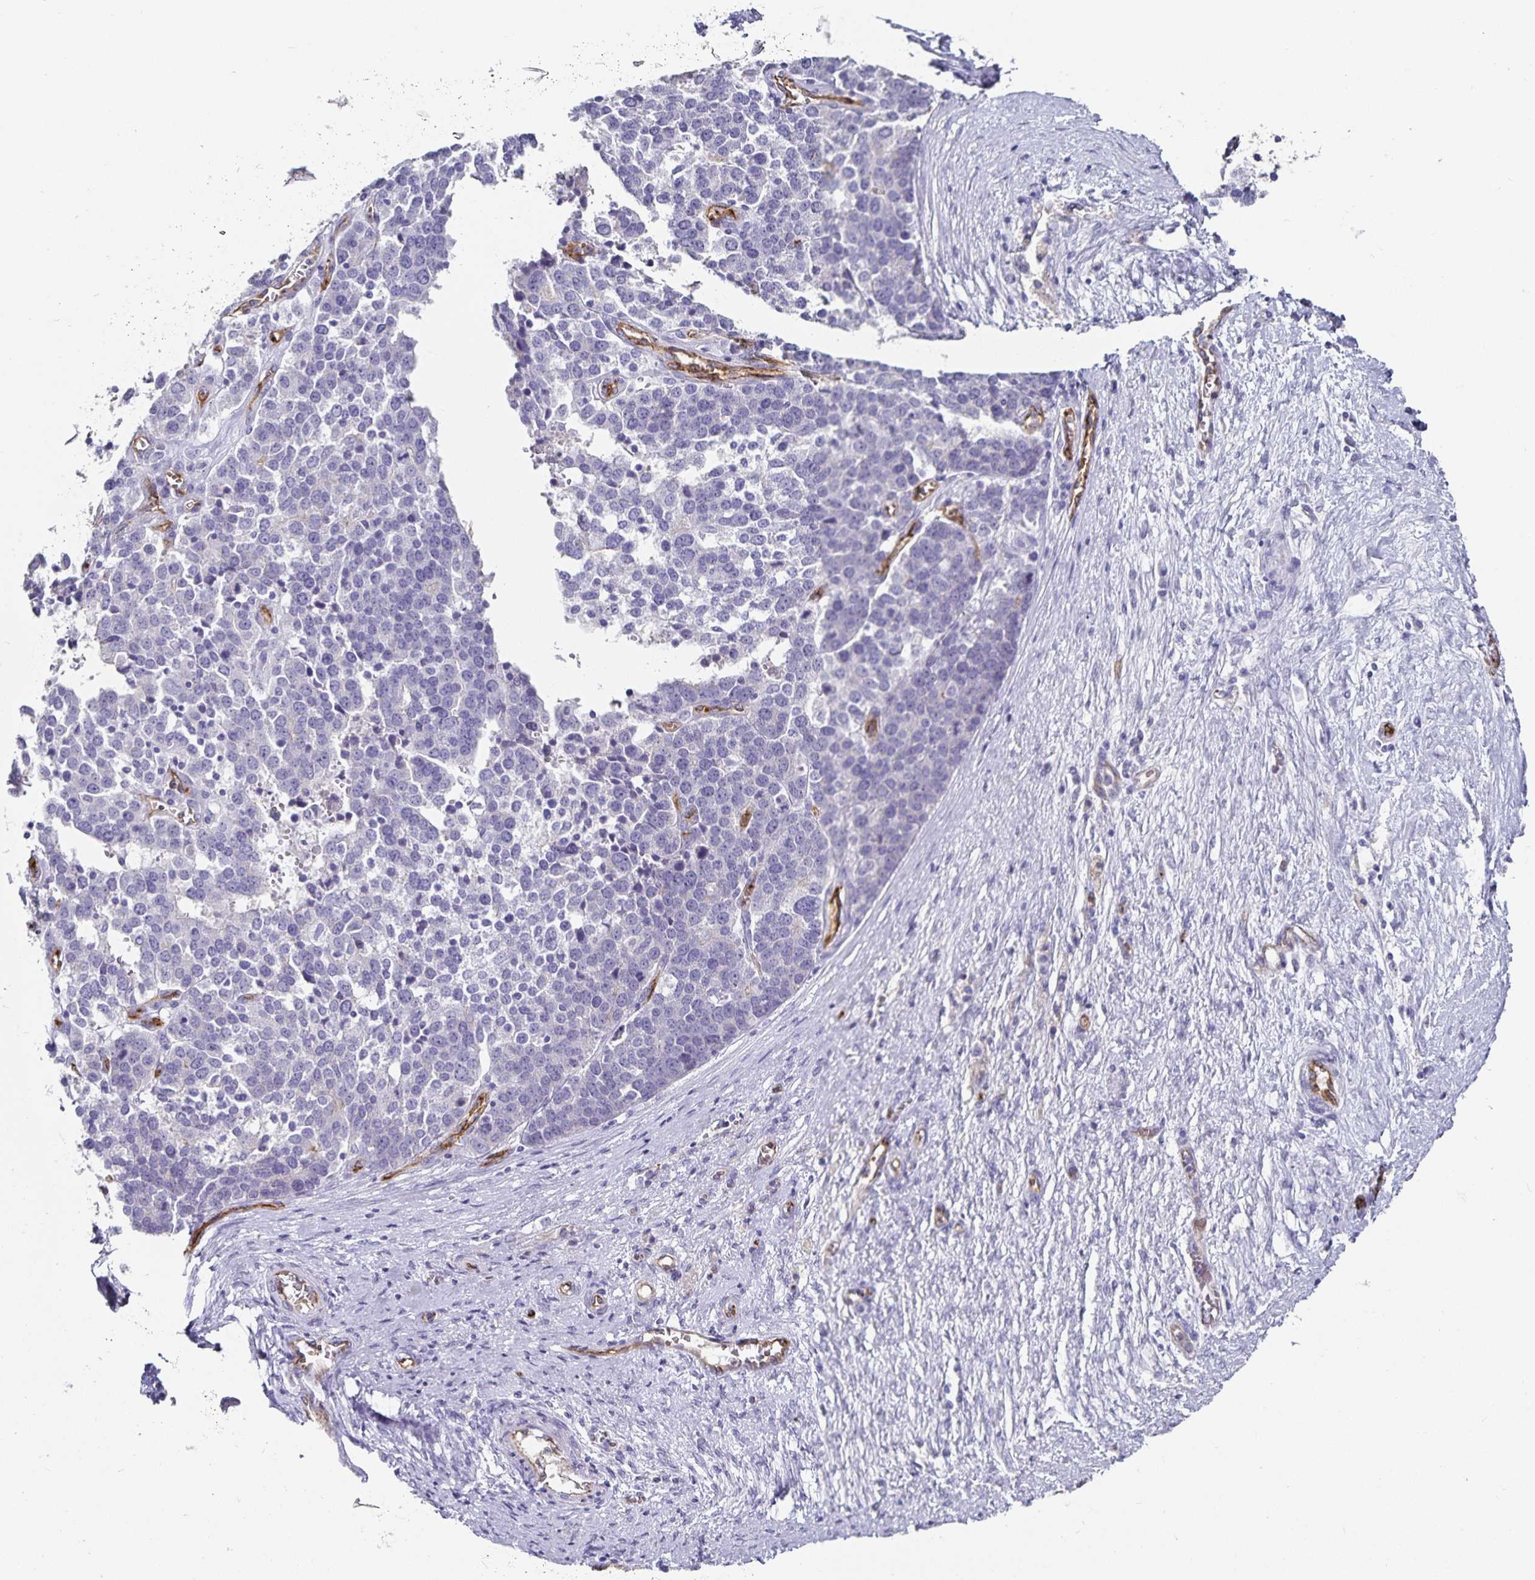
{"staining": {"intensity": "negative", "quantity": "none", "location": "none"}, "tissue": "ovarian cancer", "cell_type": "Tumor cells", "image_type": "cancer", "snomed": [{"axis": "morphology", "description": "Cystadenocarcinoma, serous, NOS"}, {"axis": "topography", "description": "Ovary"}], "caption": "A photomicrograph of human serous cystadenocarcinoma (ovarian) is negative for staining in tumor cells.", "gene": "PODXL", "patient": {"sex": "female", "age": 44}}